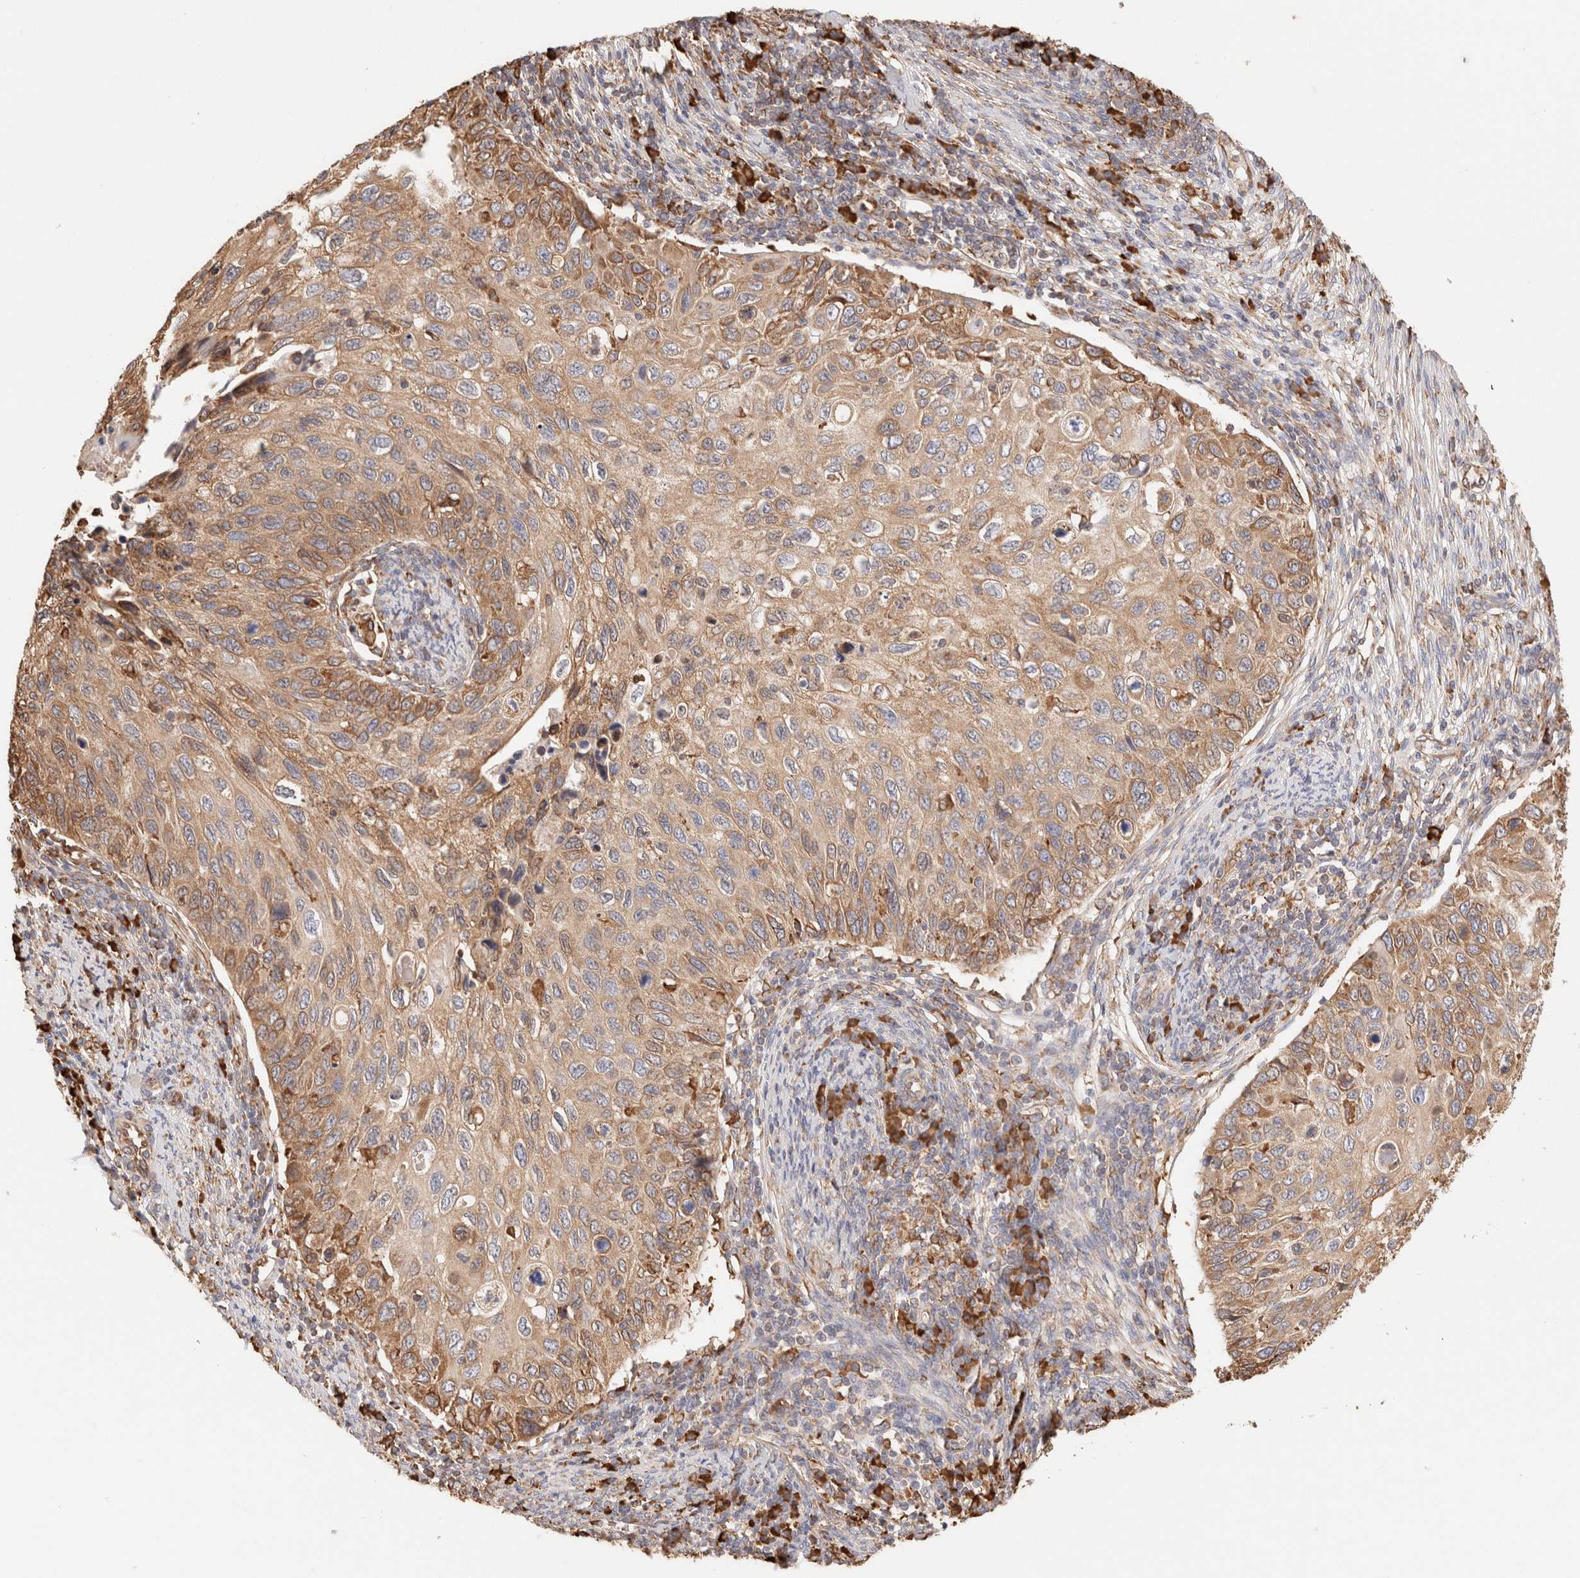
{"staining": {"intensity": "moderate", "quantity": ">75%", "location": "cytoplasmic/membranous"}, "tissue": "cervical cancer", "cell_type": "Tumor cells", "image_type": "cancer", "snomed": [{"axis": "morphology", "description": "Squamous cell carcinoma, NOS"}, {"axis": "topography", "description": "Cervix"}], "caption": "Protein positivity by immunohistochemistry displays moderate cytoplasmic/membranous positivity in approximately >75% of tumor cells in squamous cell carcinoma (cervical).", "gene": "FER", "patient": {"sex": "female", "age": 70}}